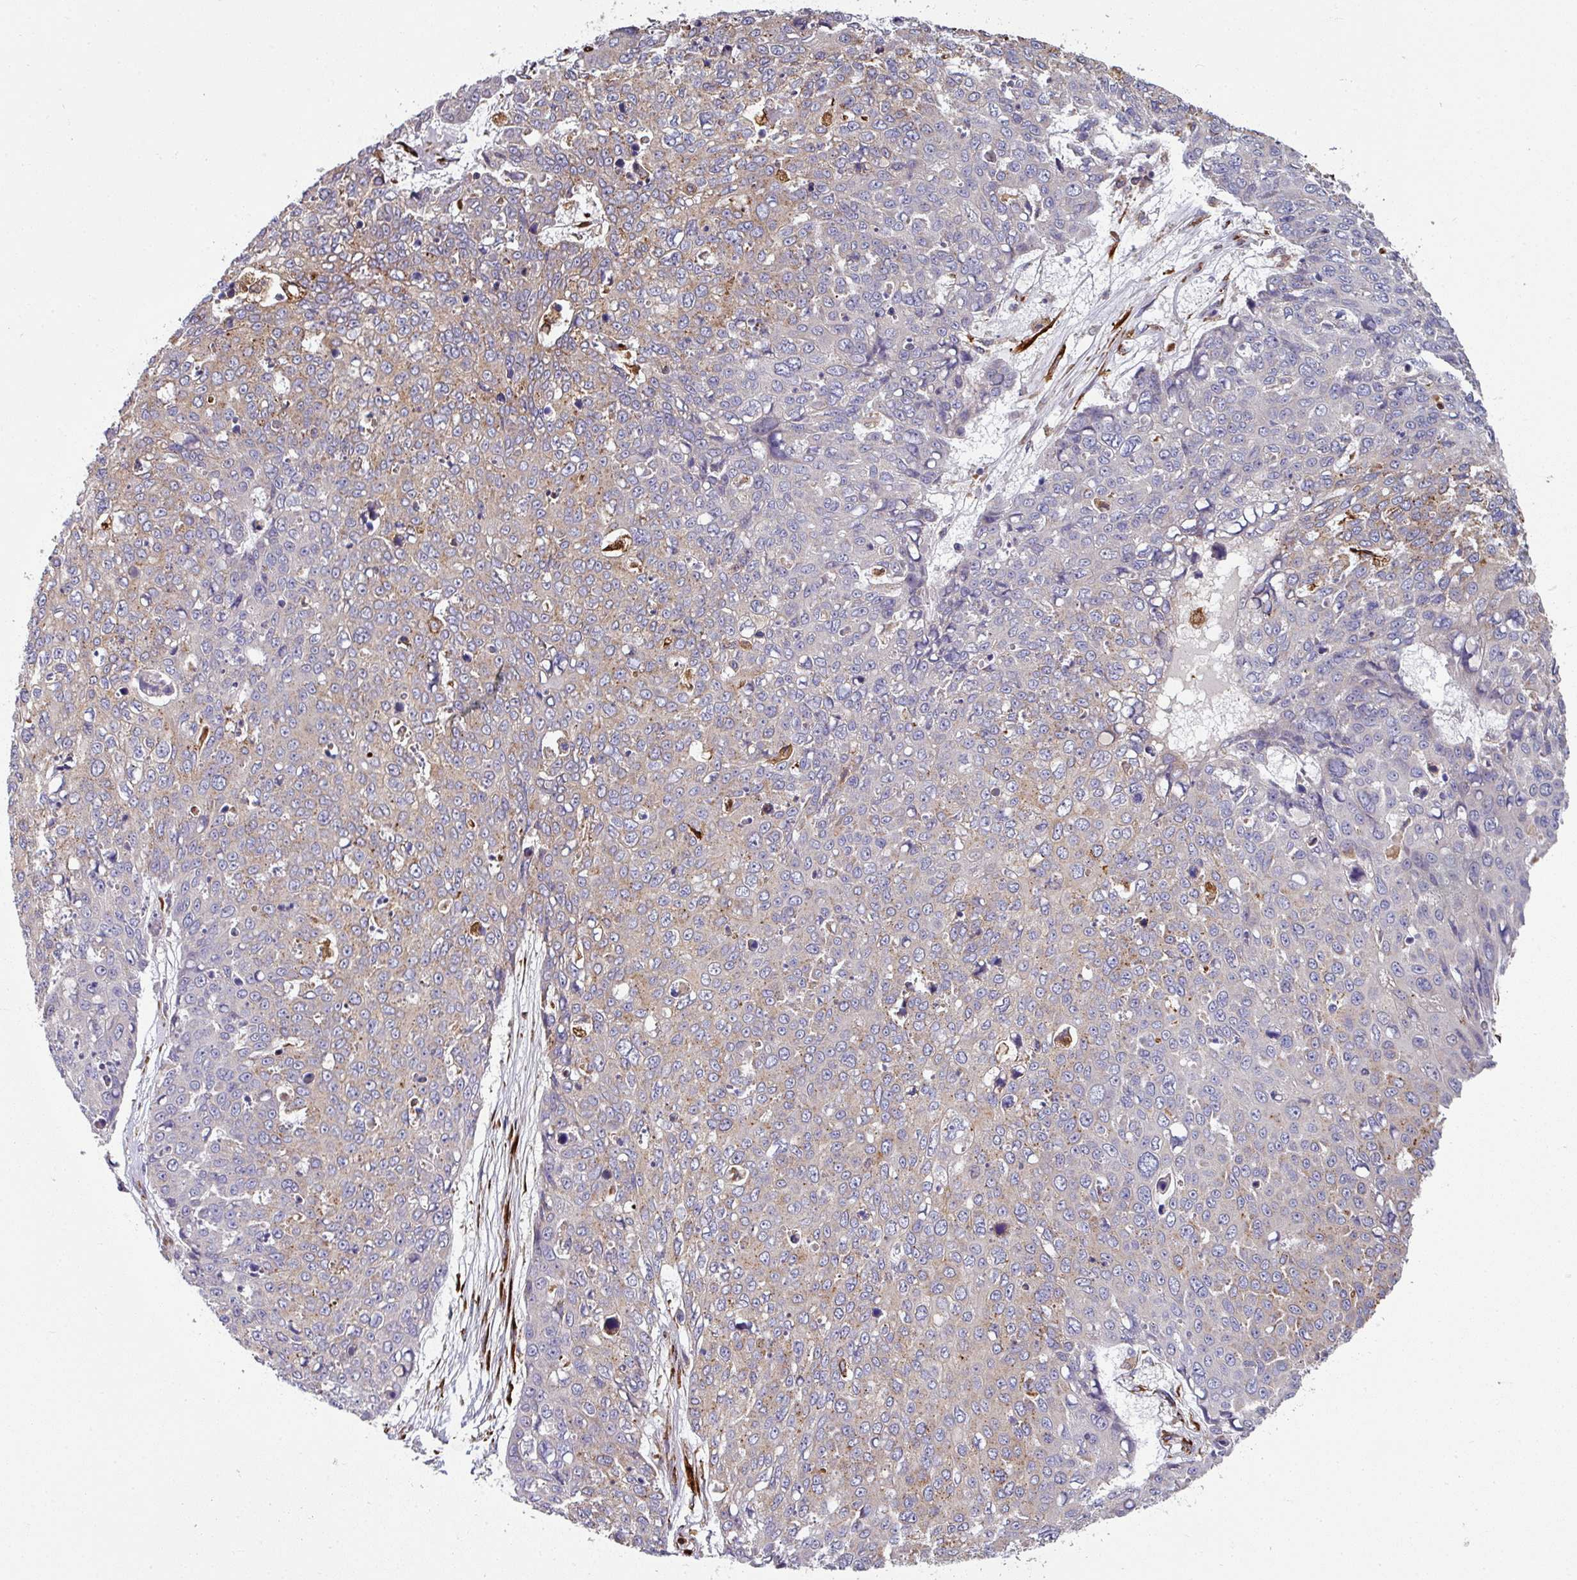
{"staining": {"intensity": "weak", "quantity": "<25%", "location": "cytoplasmic/membranous"}, "tissue": "skin cancer", "cell_type": "Tumor cells", "image_type": "cancer", "snomed": [{"axis": "morphology", "description": "Squamous cell carcinoma, NOS"}, {"axis": "topography", "description": "Skin"}], "caption": "There is no significant expression in tumor cells of skin cancer (squamous cell carcinoma). (DAB IHC, high magnification).", "gene": "ZNF268", "patient": {"sex": "male", "age": 71}}